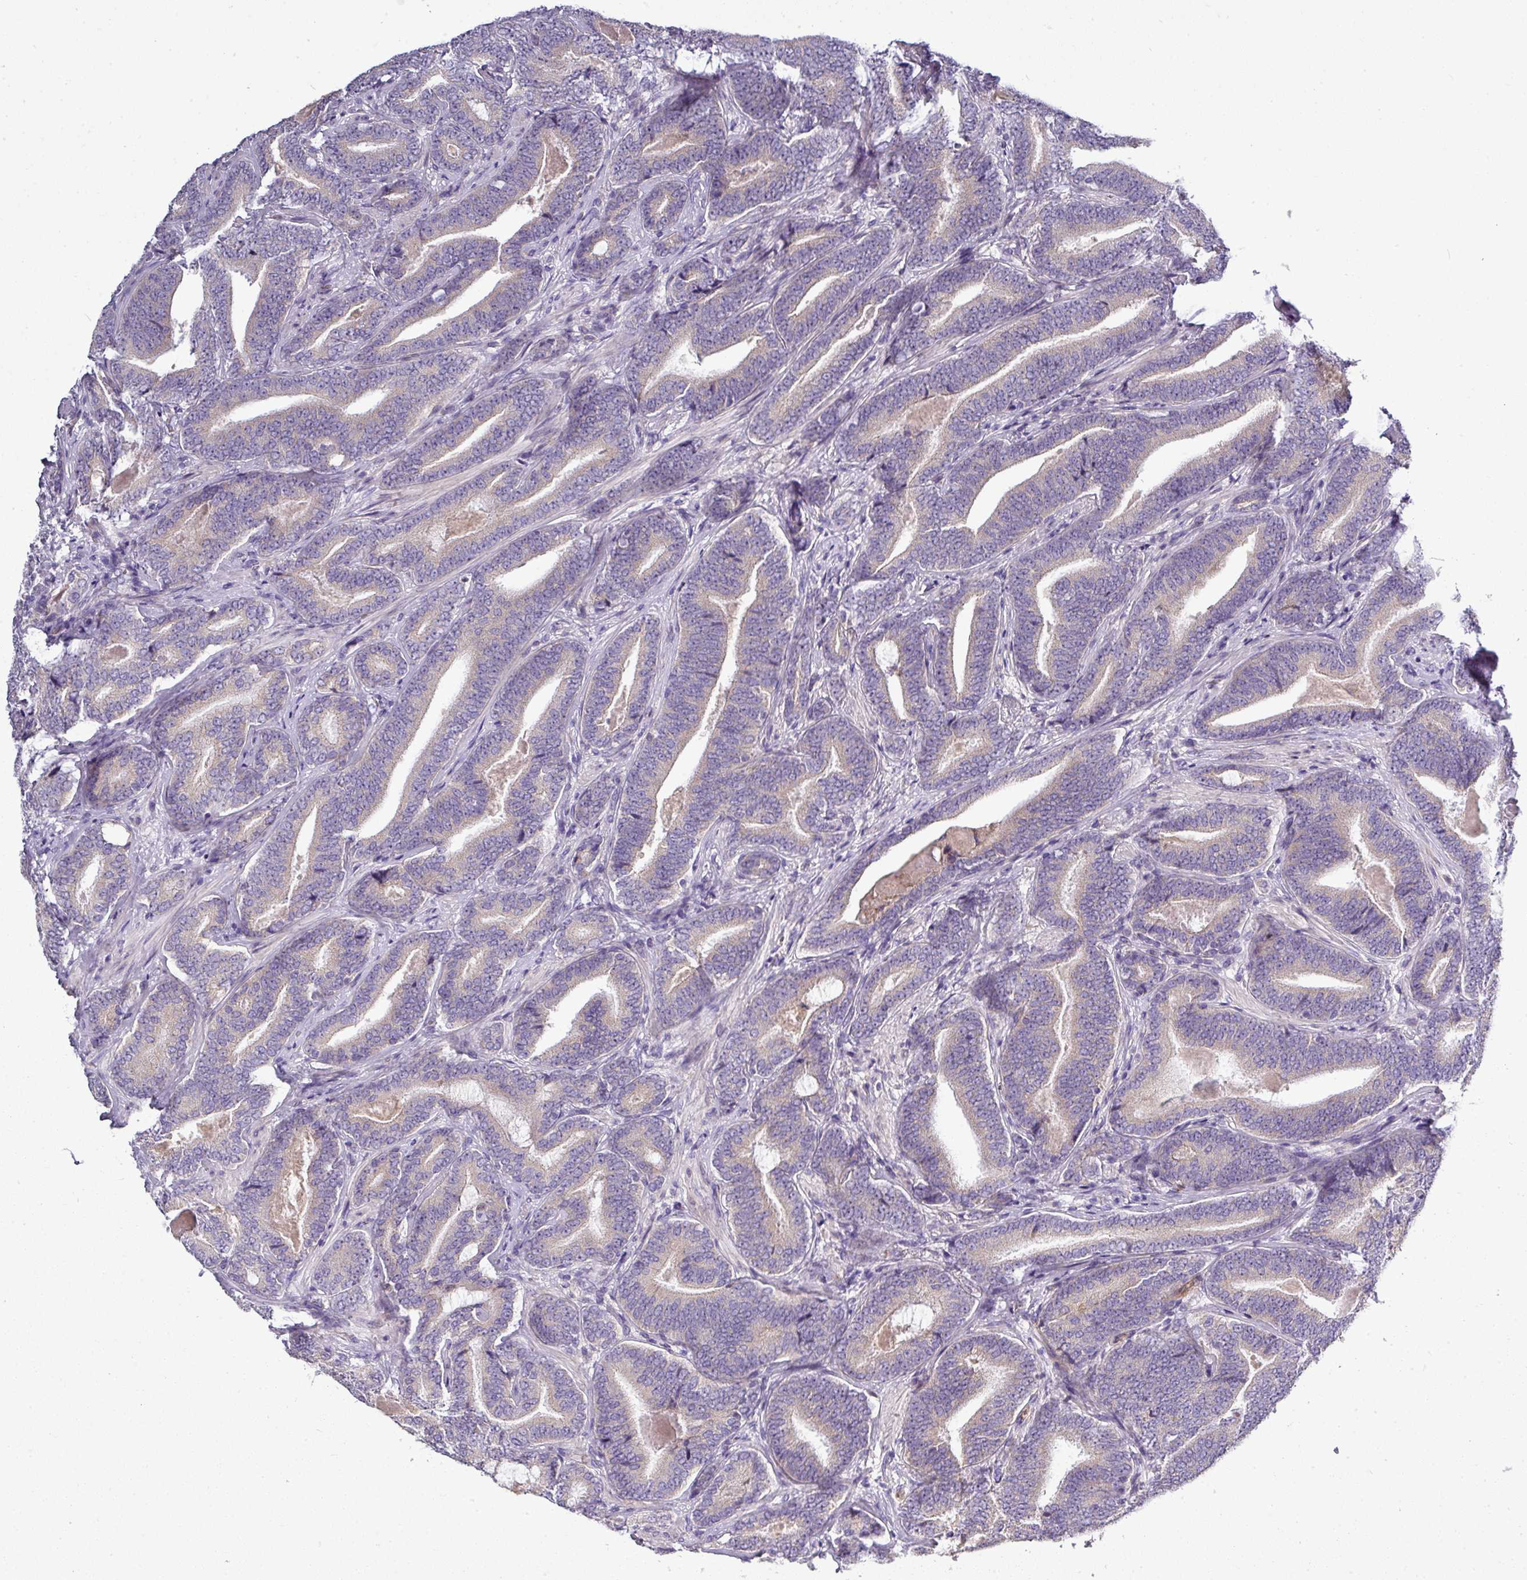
{"staining": {"intensity": "negative", "quantity": "none", "location": "none"}, "tissue": "prostate cancer", "cell_type": "Tumor cells", "image_type": "cancer", "snomed": [{"axis": "morphology", "description": "Adenocarcinoma, Low grade"}, {"axis": "topography", "description": "Prostate and seminal vesicle, NOS"}], "caption": "Prostate cancer (adenocarcinoma (low-grade)) stained for a protein using immunohistochemistry (IHC) displays no staining tumor cells.", "gene": "GAN", "patient": {"sex": "male", "age": 61}}